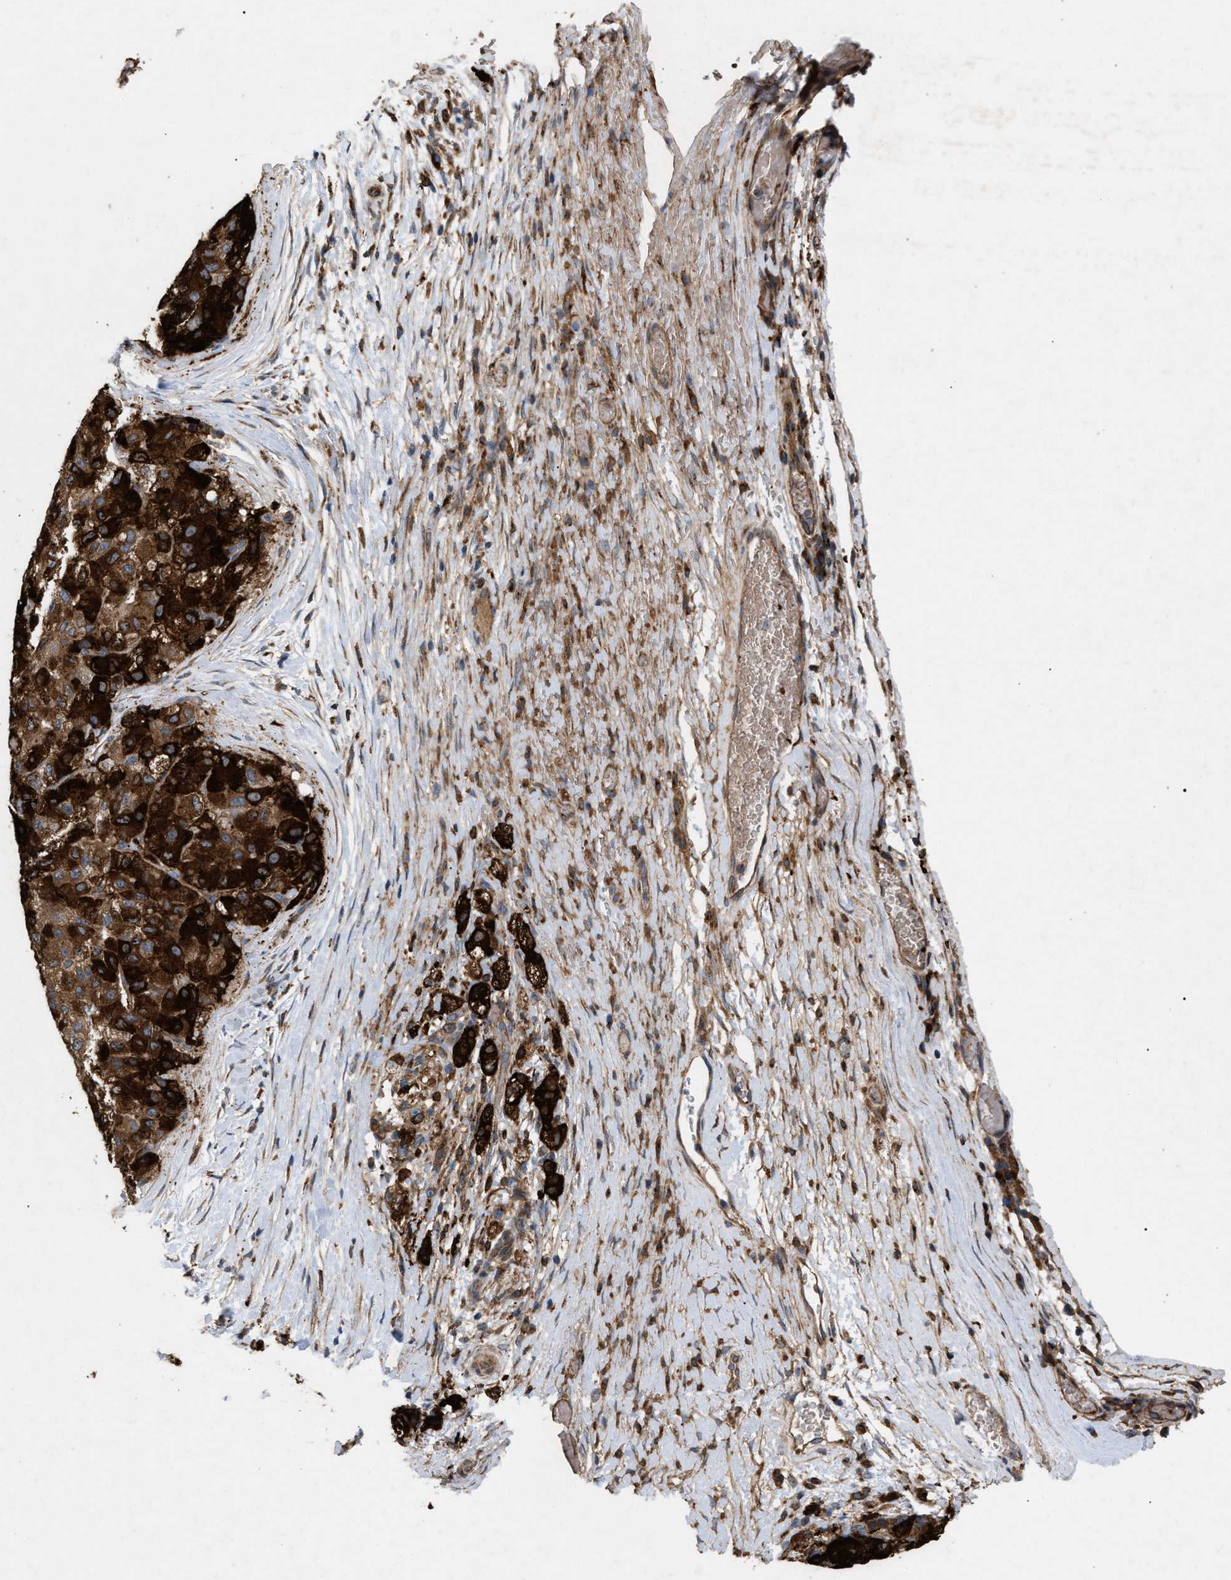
{"staining": {"intensity": "strong", "quantity": ">75%", "location": "cytoplasmic/membranous"}, "tissue": "liver cancer", "cell_type": "Tumor cells", "image_type": "cancer", "snomed": [{"axis": "morphology", "description": "Carcinoma, Hepatocellular, NOS"}, {"axis": "topography", "description": "Liver"}], "caption": "IHC histopathology image of neoplastic tissue: hepatocellular carcinoma (liver) stained using immunohistochemistry exhibits high levels of strong protein expression localized specifically in the cytoplasmic/membranous of tumor cells, appearing as a cytoplasmic/membranous brown color.", "gene": "GCC1", "patient": {"sex": "male", "age": 80}}